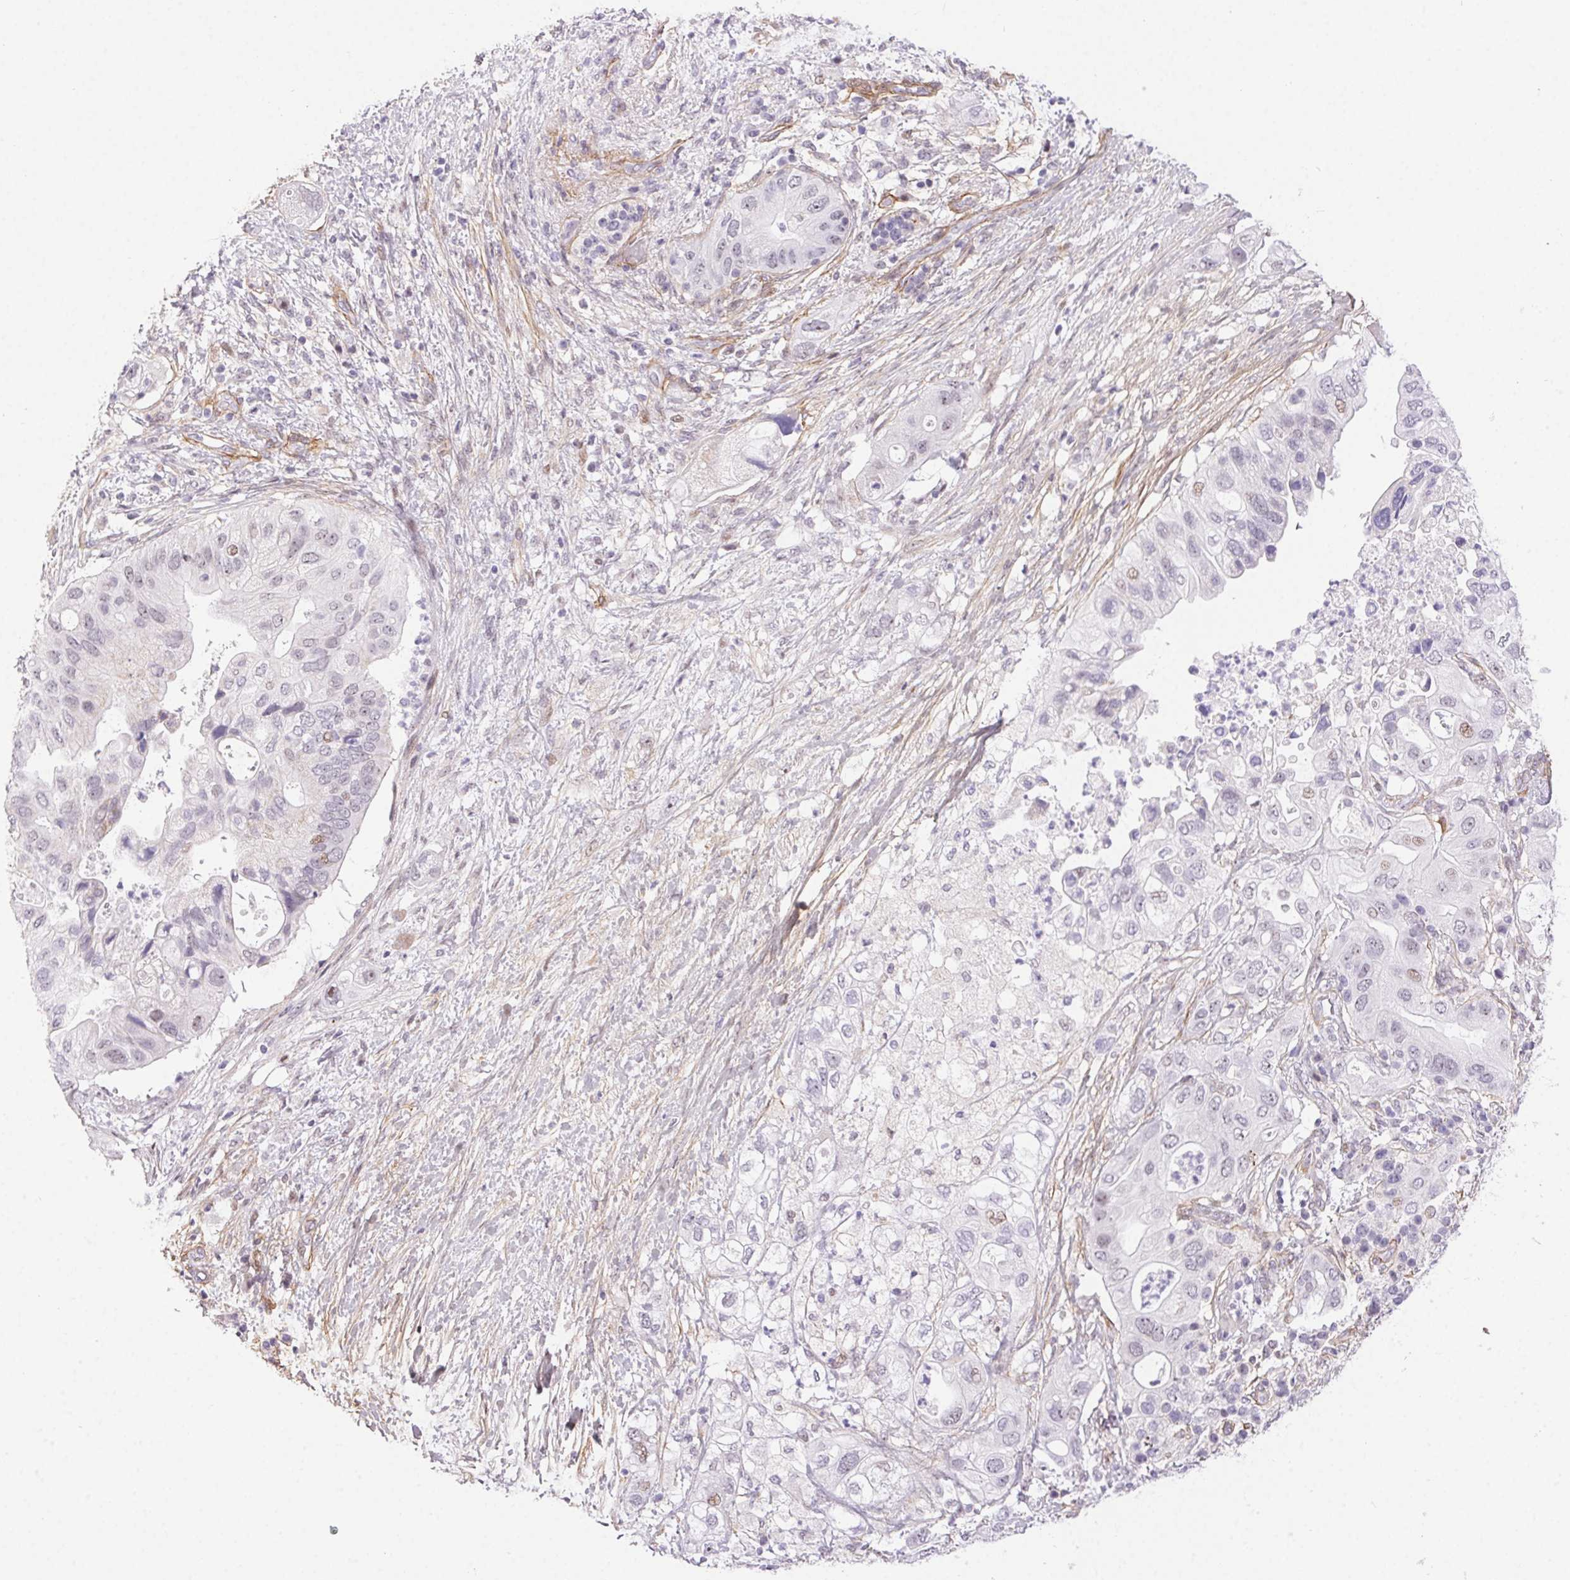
{"staining": {"intensity": "moderate", "quantity": "<25%", "location": "nuclear"}, "tissue": "pancreatic cancer", "cell_type": "Tumor cells", "image_type": "cancer", "snomed": [{"axis": "morphology", "description": "Adenocarcinoma, NOS"}, {"axis": "topography", "description": "Pancreas"}], "caption": "This histopathology image displays immunohistochemistry (IHC) staining of human pancreatic cancer (adenocarcinoma), with low moderate nuclear expression in about <25% of tumor cells.", "gene": "PDZD2", "patient": {"sex": "female", "age": 72}}